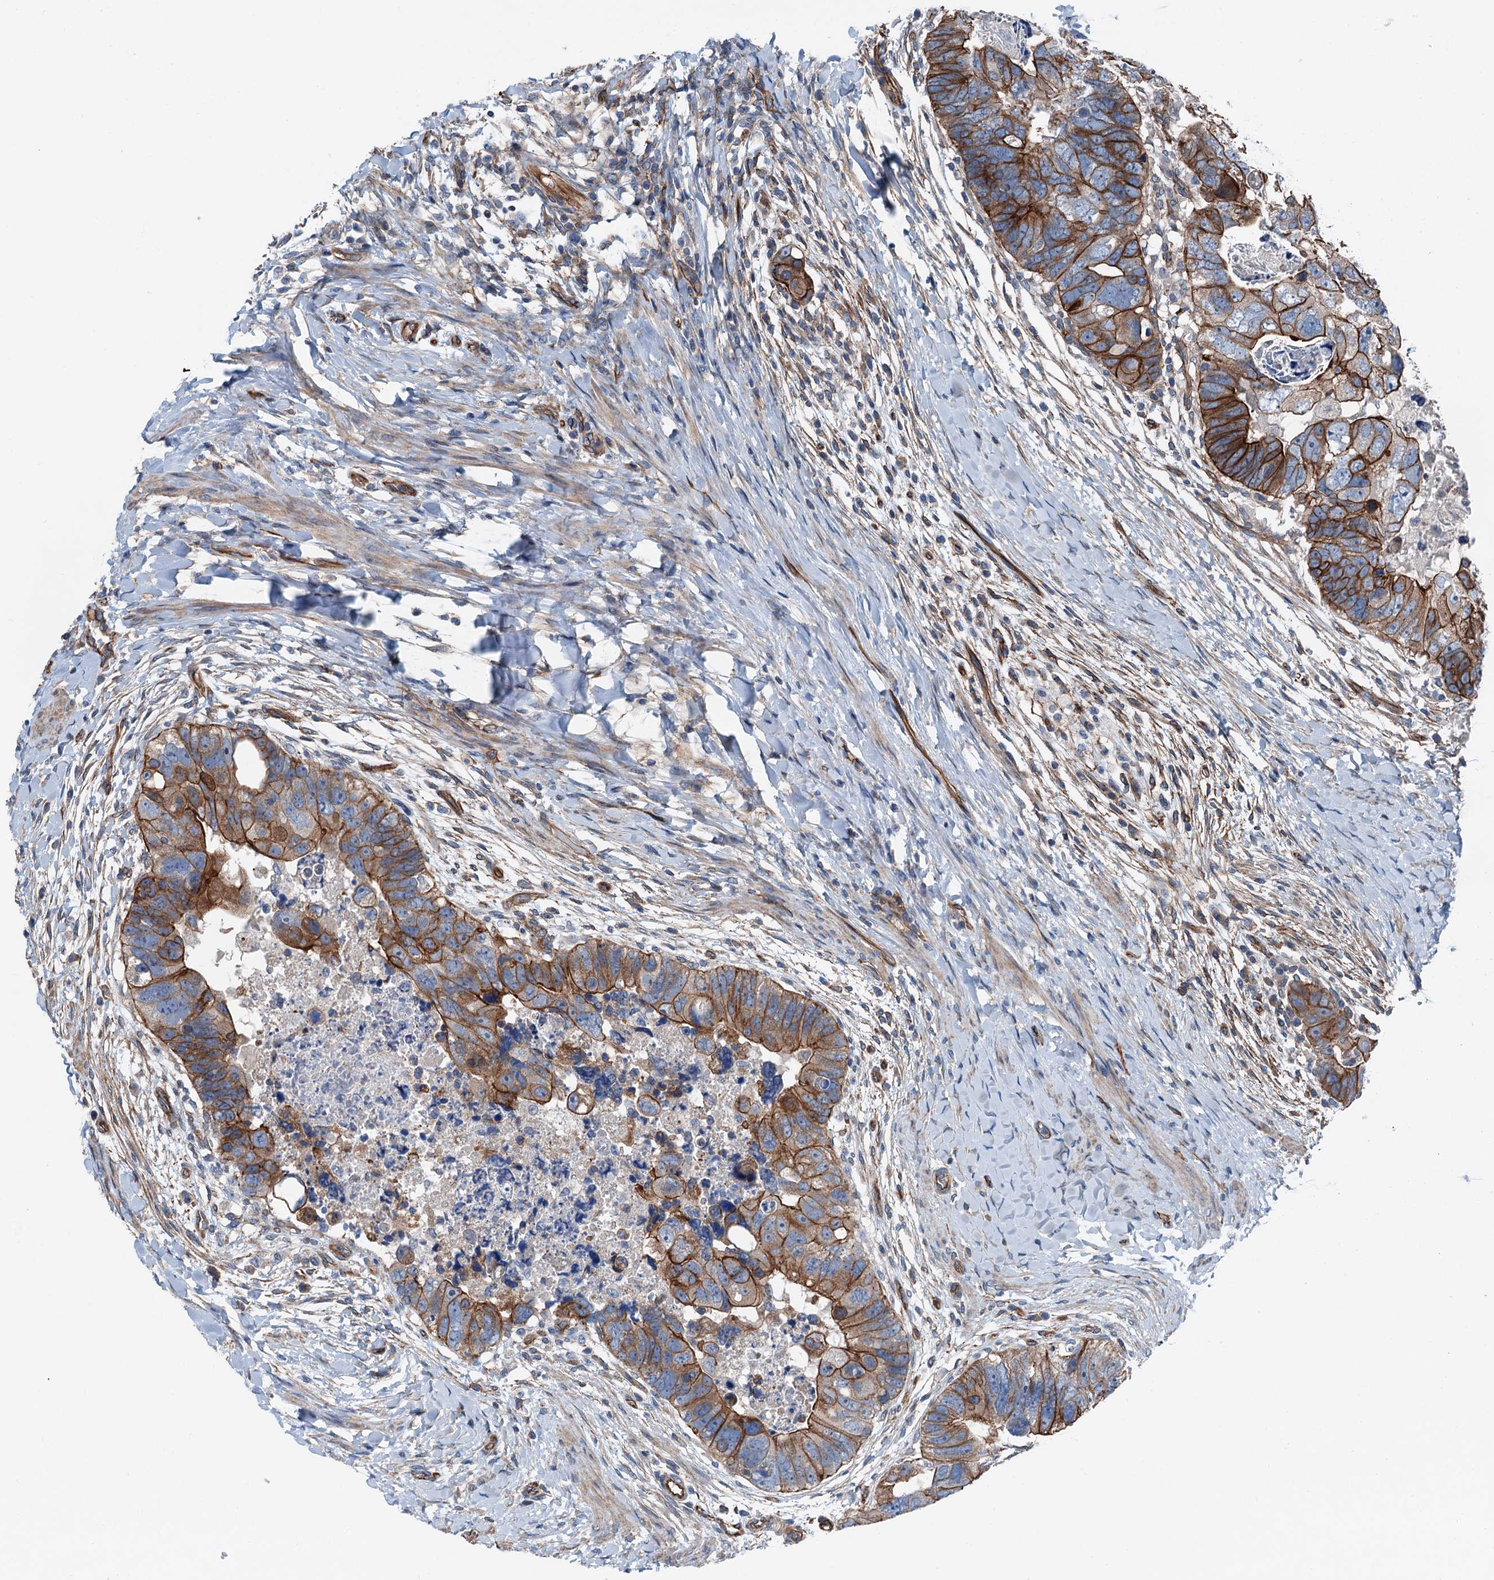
{"staining": {"intensity": "strong", "quantity": ">75%", "location": "cytoplasmic/membranous"}, "tissue": "colorectal cancer", "cell_type": "Tumor cells", "image_type": "cancer", "snomed": [{"axis": "morphology", "description": "Adenocarcinoma, NOS"}, {"axis": "topography", "description": "Rectum"}], "caption": "A brown stain labels strong cytoplasmic/membranous positivity of a protein in colorectal cancer tumor cells.", "gene": "NMRAL1", "patient": {"sex": "male", "age": 59}}